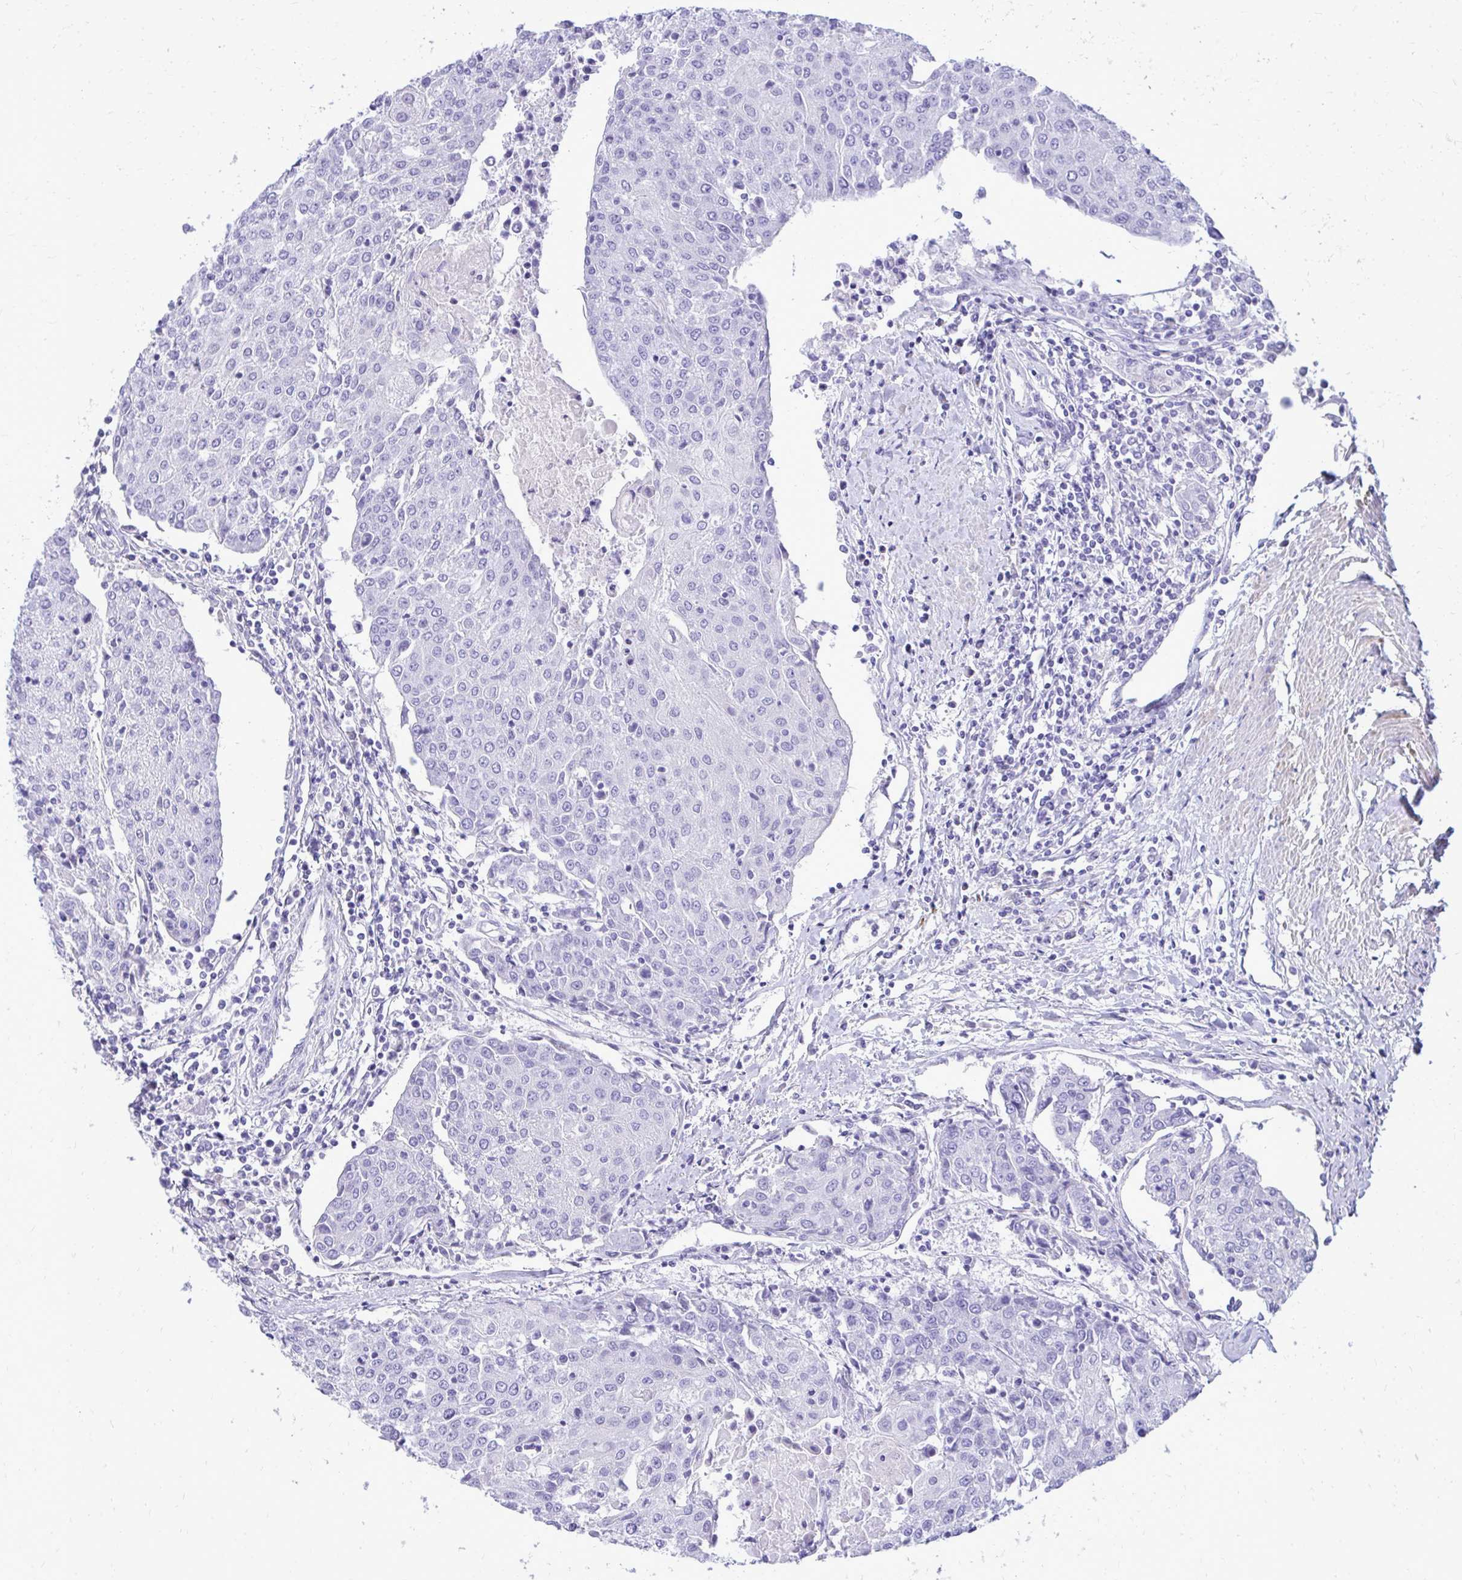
{"staining": {"intensity": "negative", "quantity": "none", "location": "none"}, "tissue": "urothelial cancer", "cell_type": "Tumor cells", "image_type": "cancer", "snomed": [{"axis": "morphology", "description": "Urothelial carcinoma, High grade"}, {"axis": "topography", "description": "Urinary bladder"}], "caption": "Tumor cells show no significant expression in urothelial cancer.", "gene": "ANKDD1B", "patient": {"sex": "female", "age": 85}}